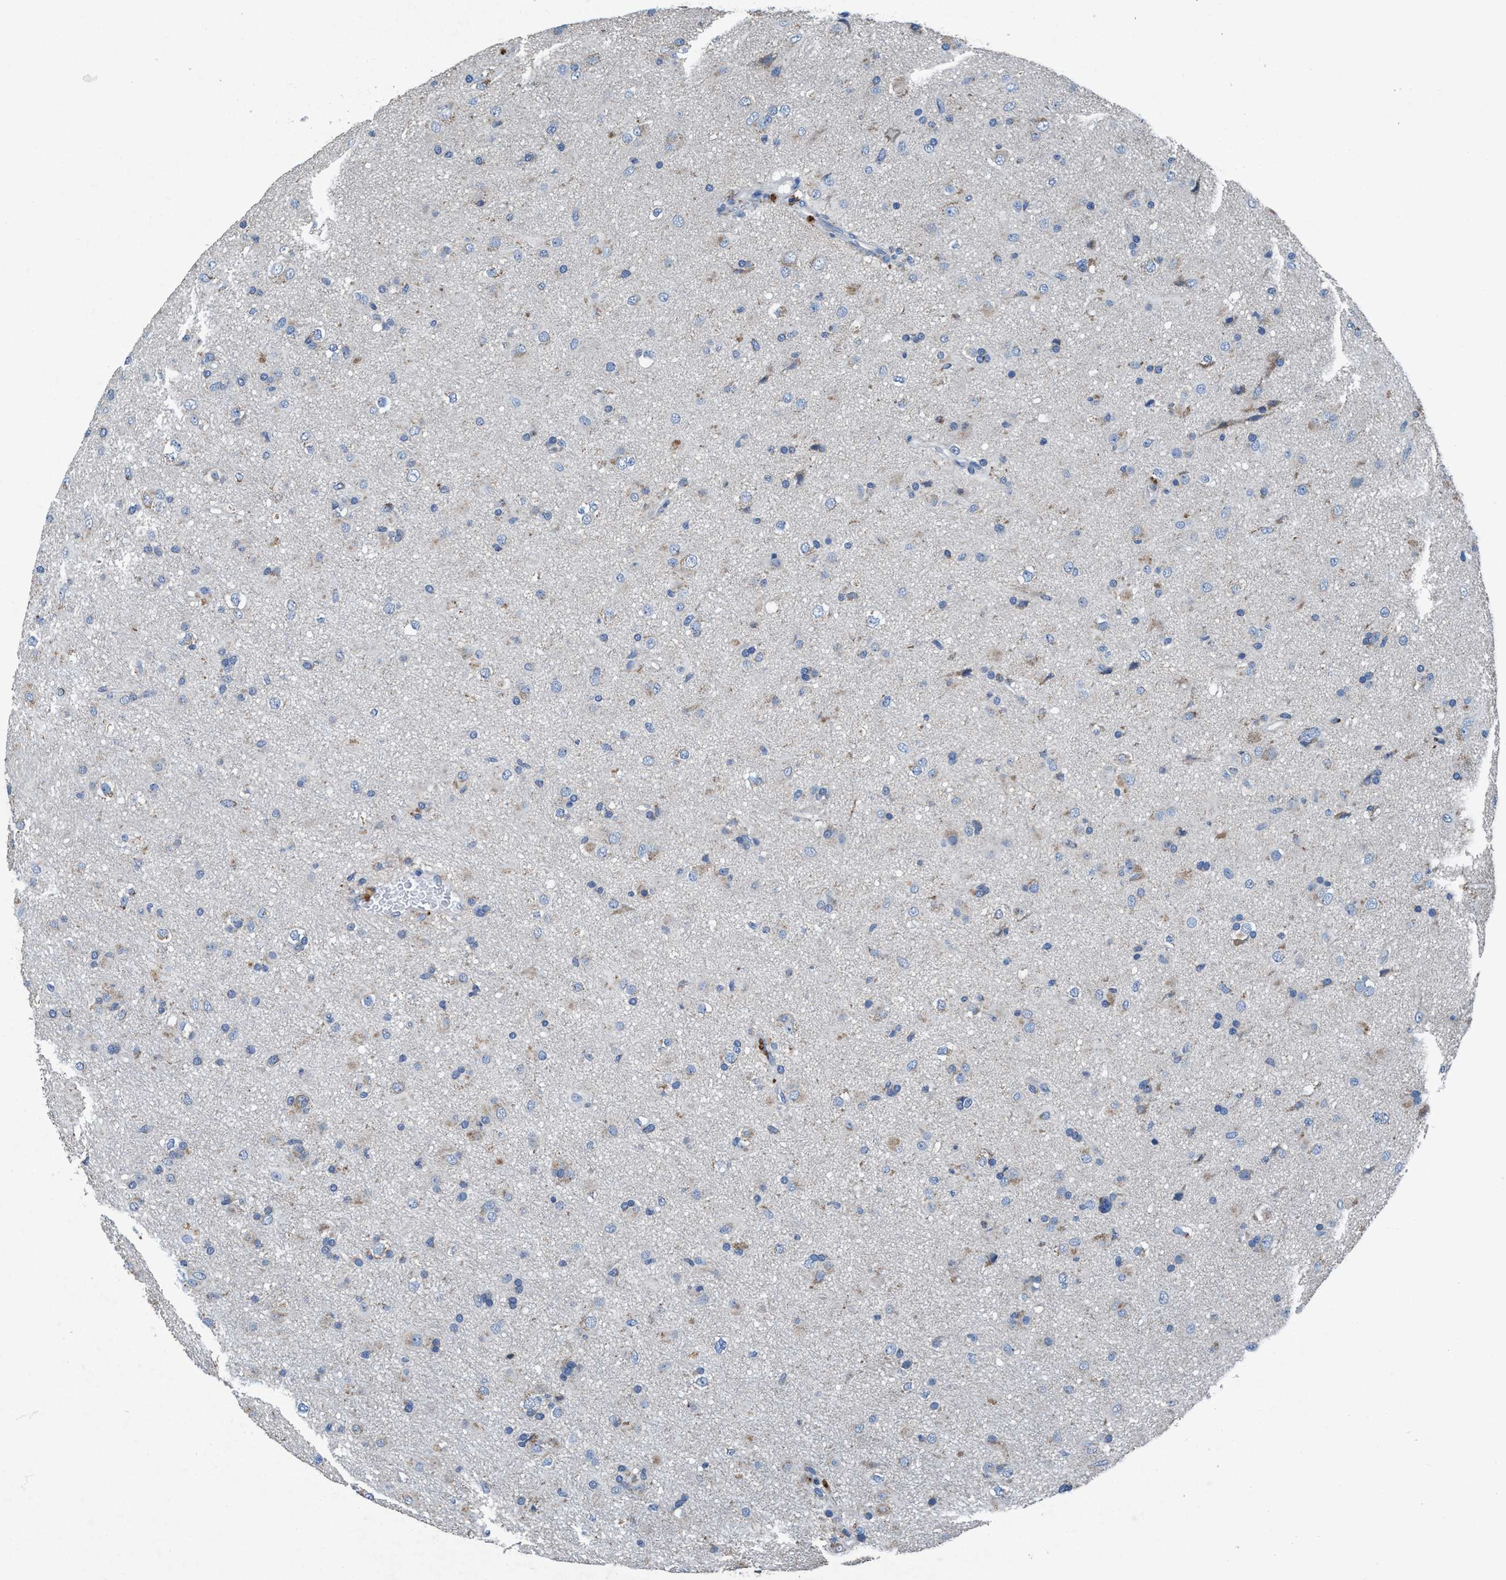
{"staining": {"intensity": "negative", "quantity": "none", "location": "none"}, "tissue": "glioma", "cell_type": "Tumor cells", "image_type": "cancer", "snomed": [{"axis": "morphology", "description": "Glioma, malignant, Low grade"}, {"axis": "topography", "description": "Brain"}], "caption": "There is no significant expression in tumor cells of glioma.", "gene": "ANKFN1", "patient": {"sex": "male", "age": 65}}